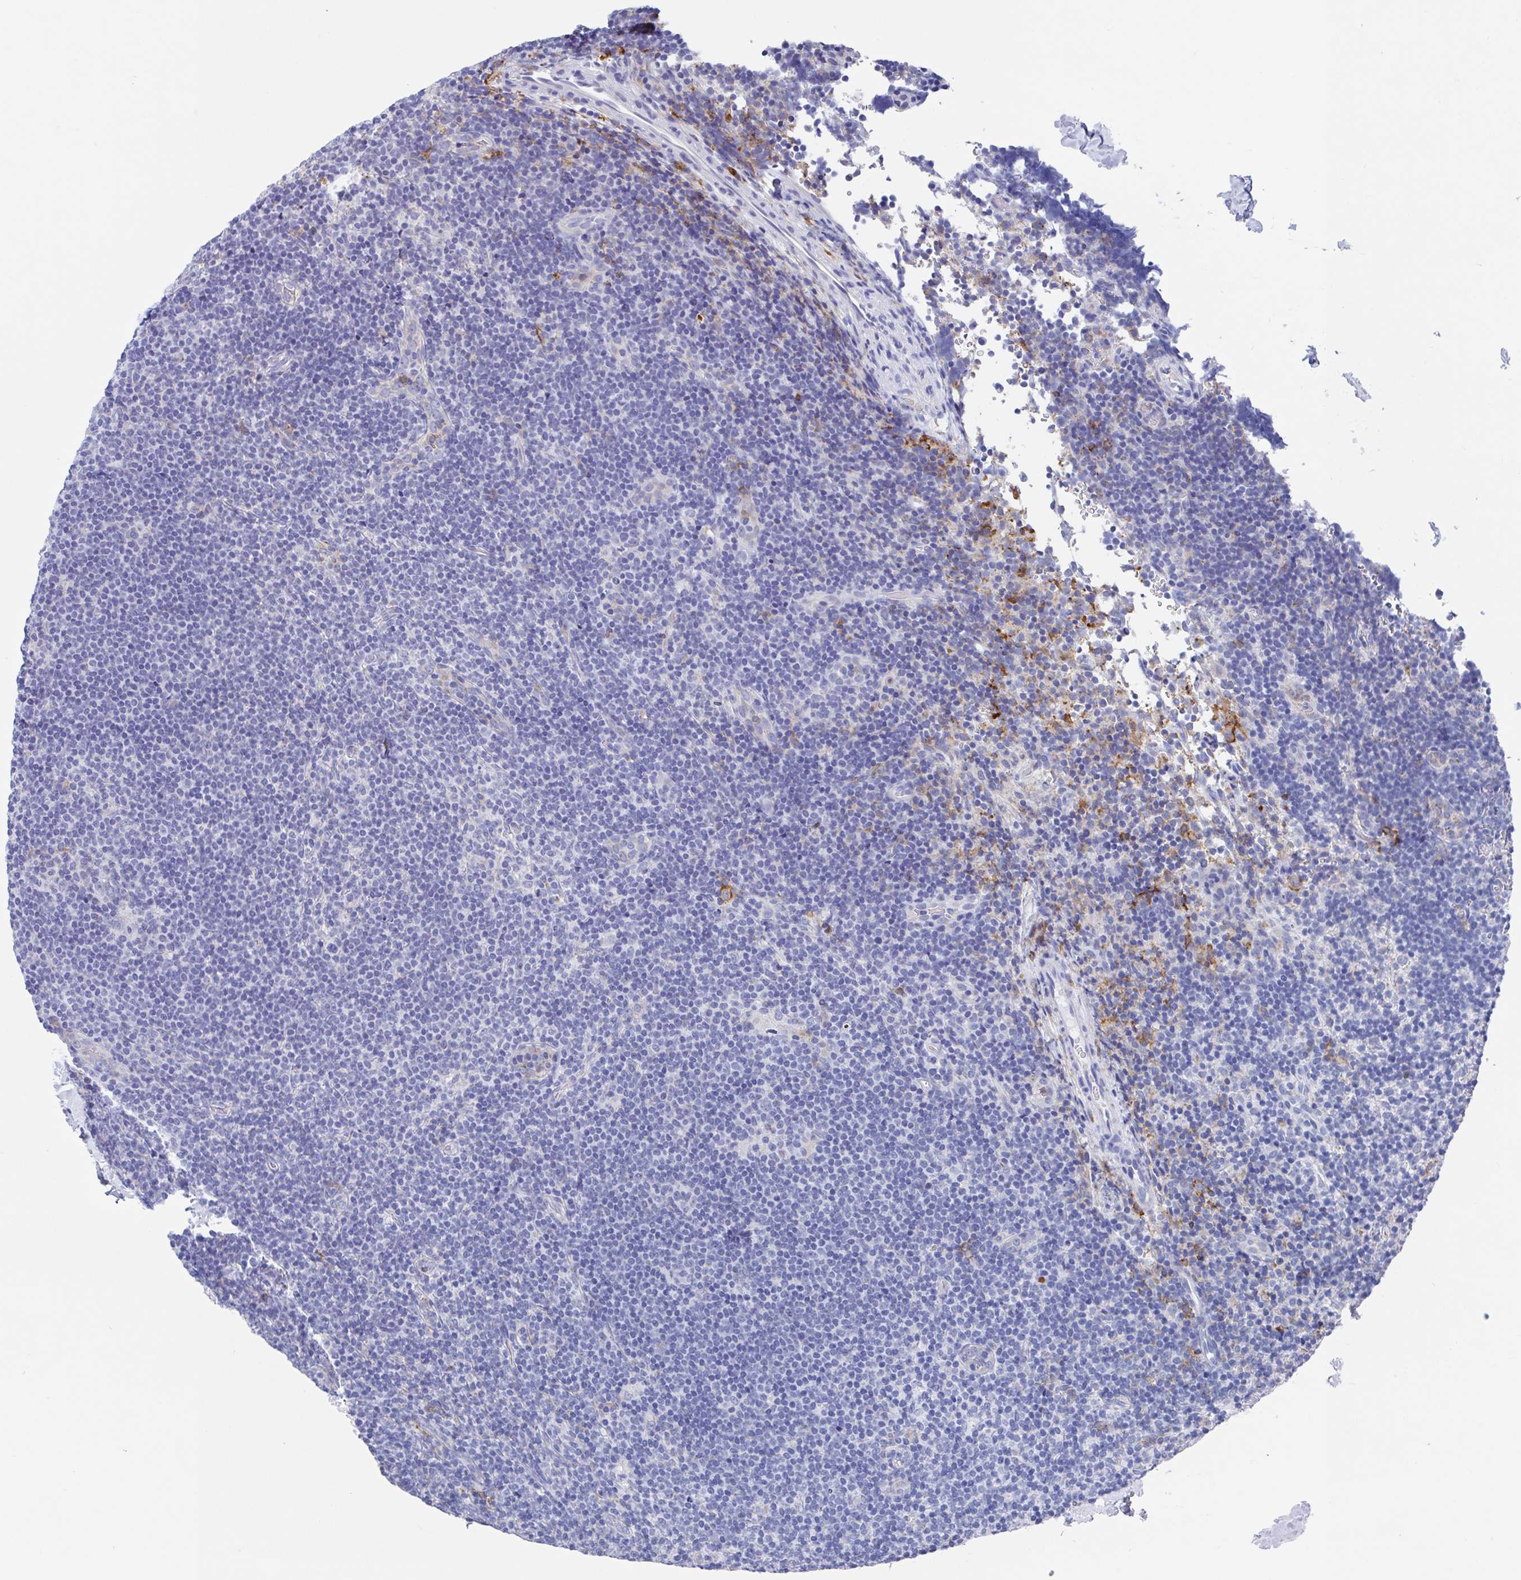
{"staining": {"intensity": "negative", "quantity": "none", "location": "none"}, "tissue": "lymphoma", "cell_type": "Tumor cells", "image_type": "cancer", "snomed": [{"axis": "morphology", "description": "Hodgkin's disease, NOS"}, {"axis": "topography", "description": "Lymph node"}], "caption": "Tumor cells show no significant staining in lymphoma.", "gene": "FCGR3A", "patient": {"sex": "female", "age": 57}}